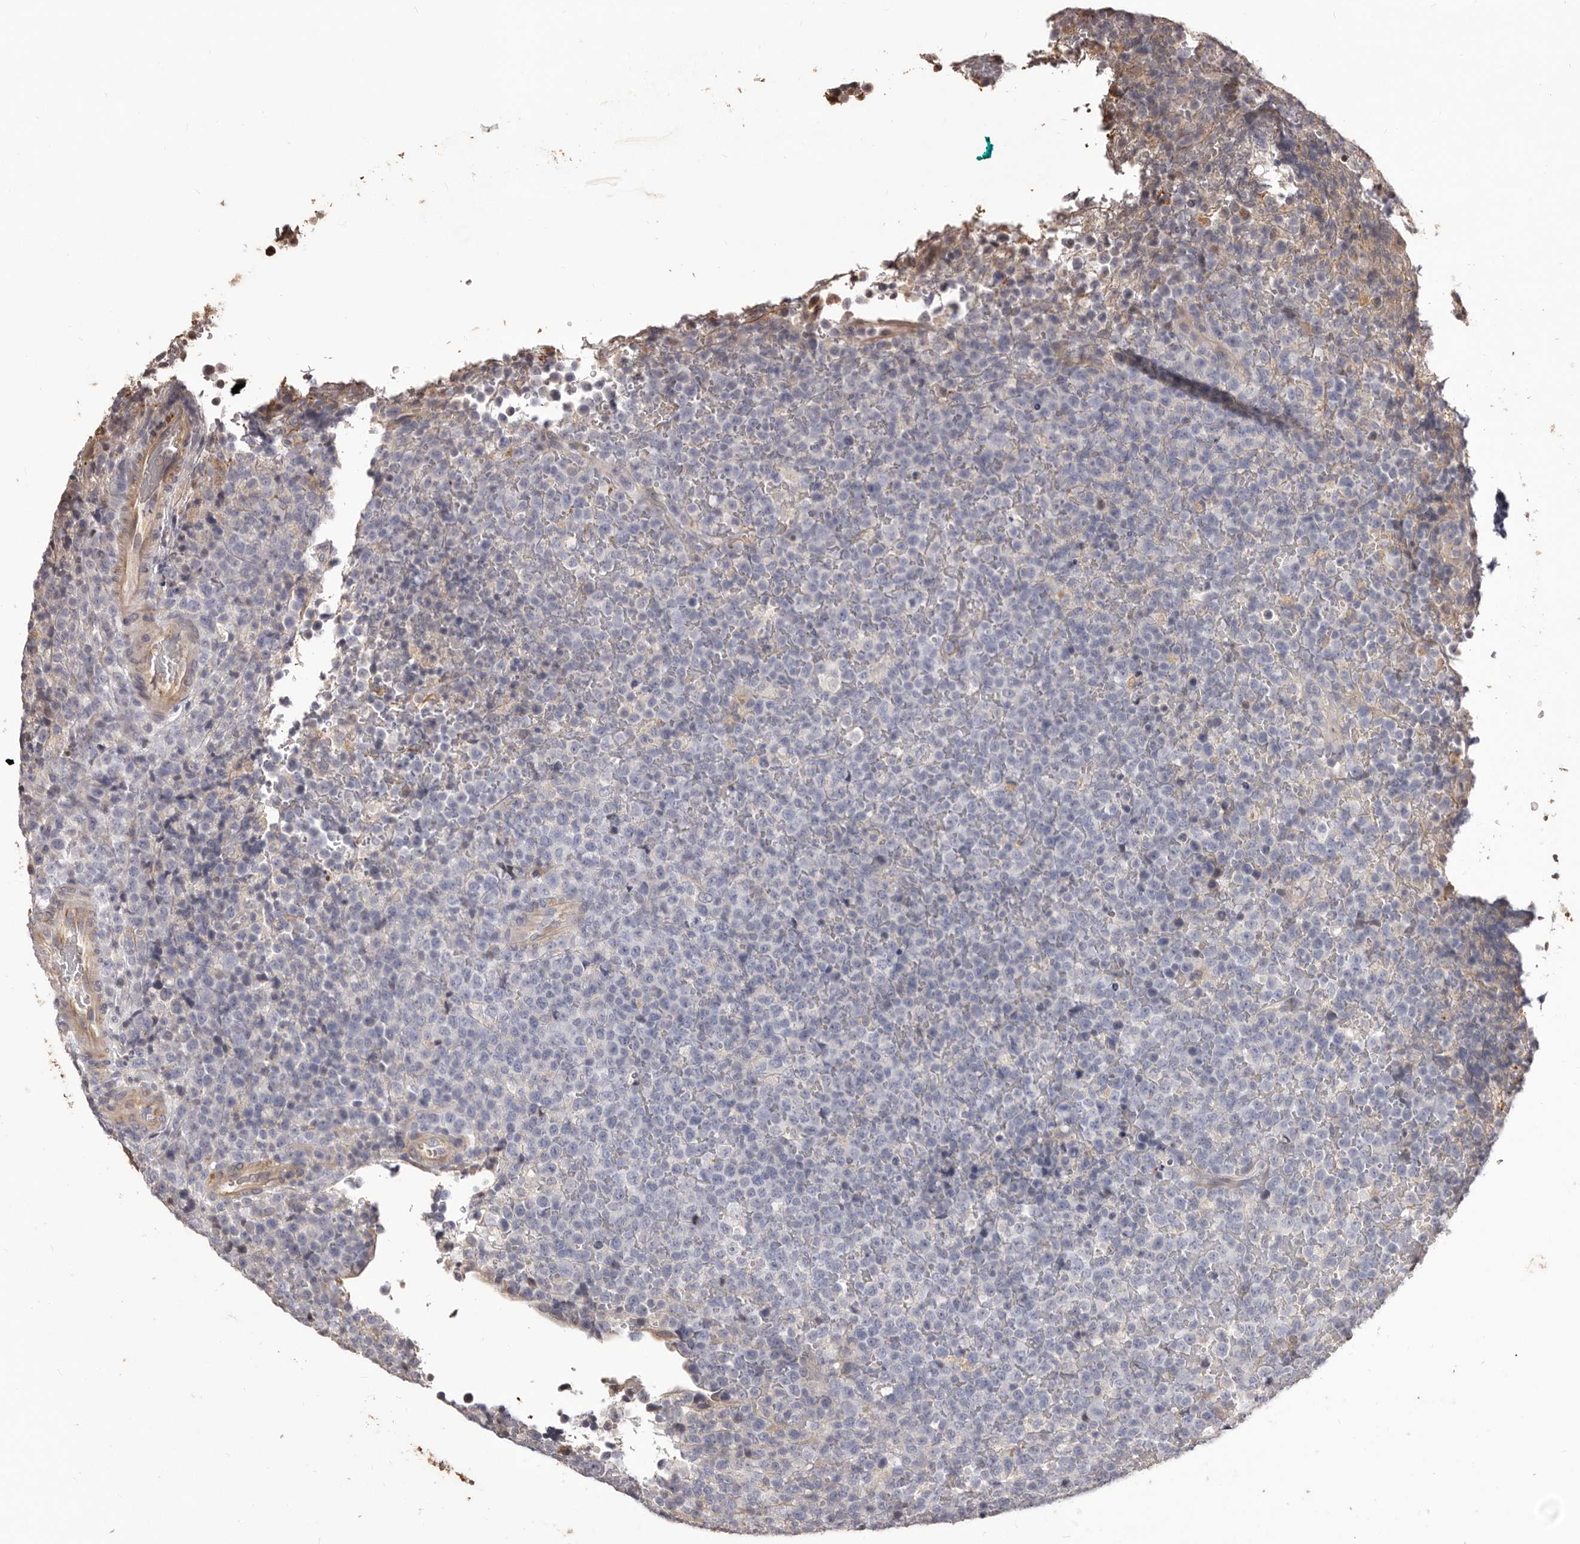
{"staining": {"intensity": "negative", "quantity": "none", "location": "none"}, "tissue": "lymphoma", "cell_type": "Tumor cells", "image_type": "cancer", "snomed": [{"axis": "morphology", "description": "Malignant lymphoma, non-Hodgkin's type, High grade"}, {"axis": "topography", "description": "Lymph node"}], "caption": "The histopathology image exhibits no staining of tumor cells in lymphoma.", "gene": "ALPK1", "patient": {"sex": "male", "age": 13}}